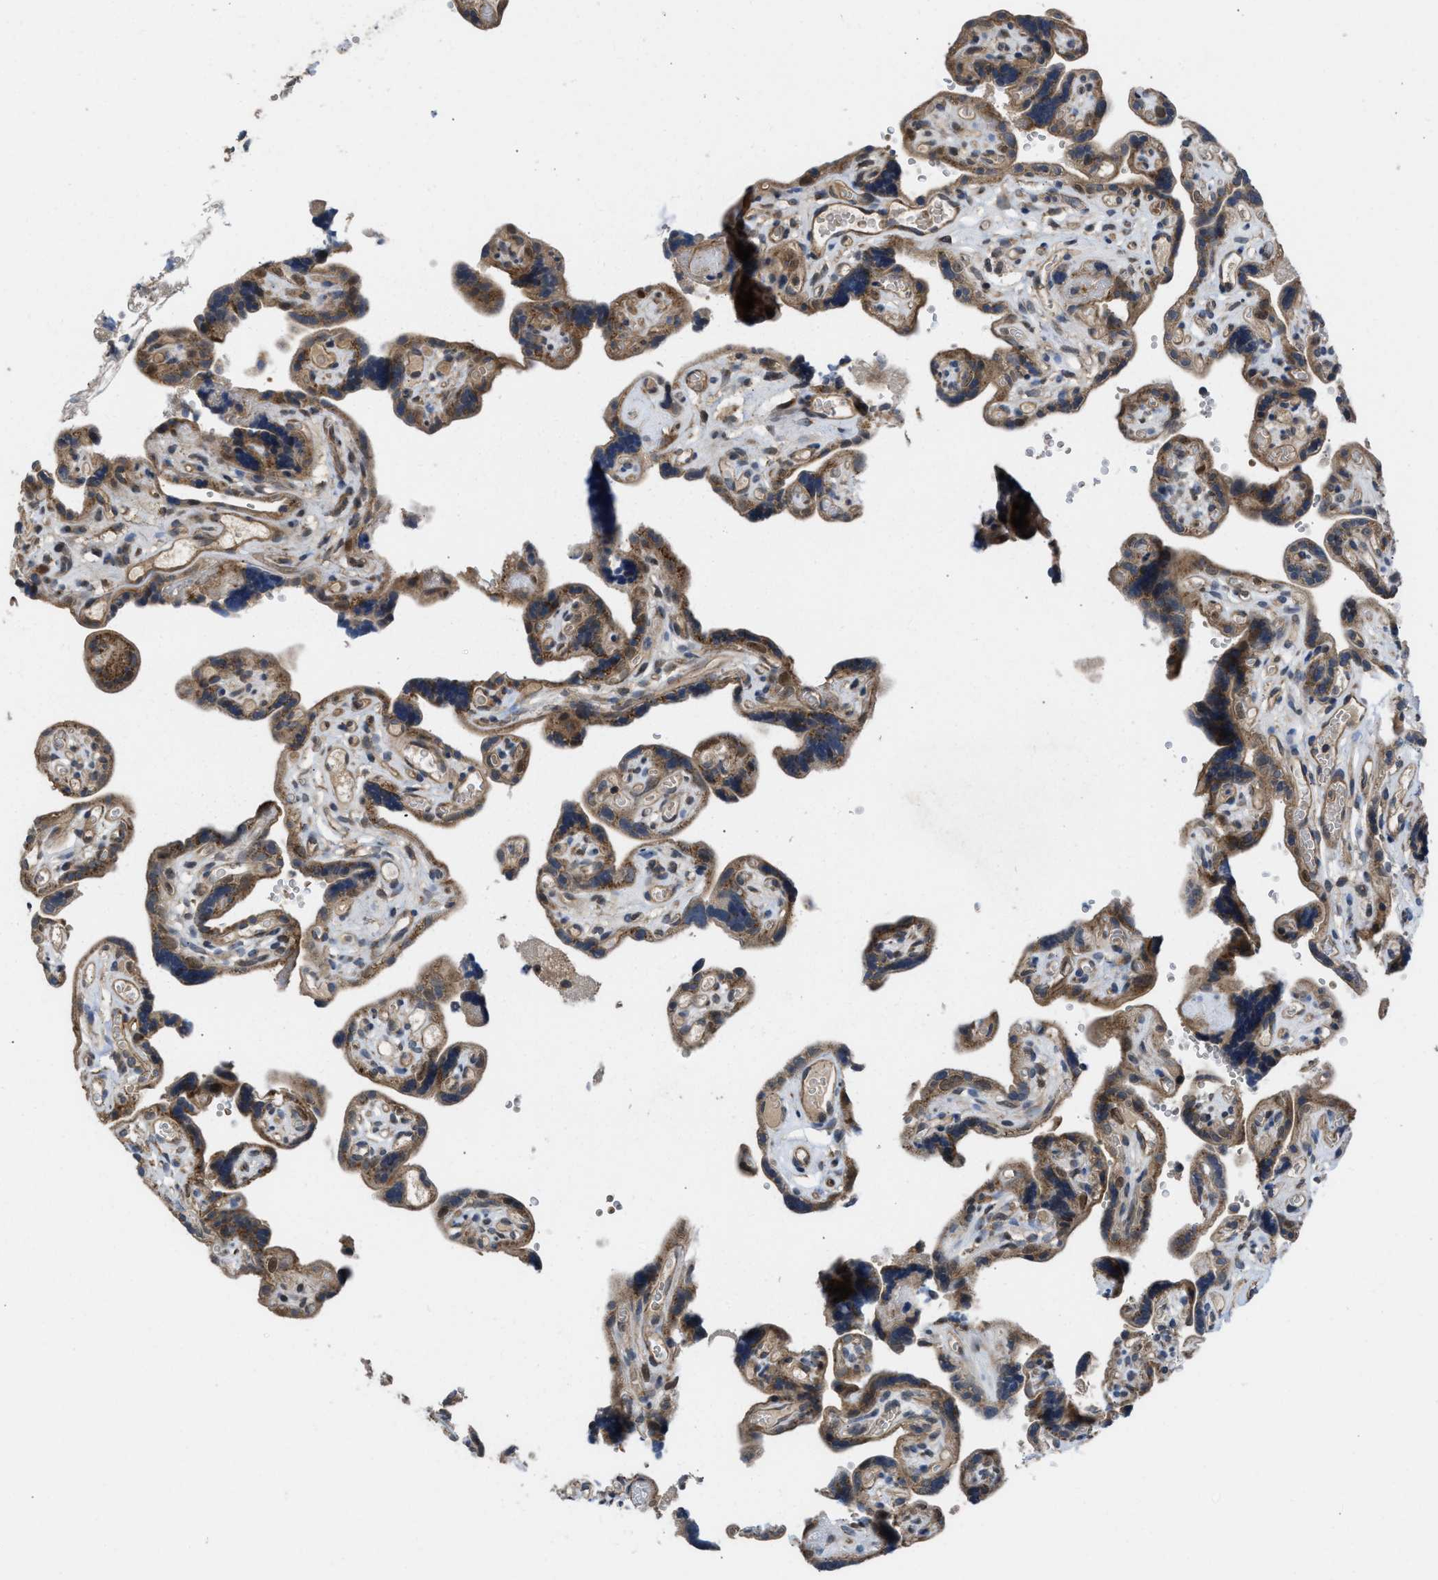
{"staining": {"intensity": "weak", "quantity": ">75%", "location": "cytoplasmic/membranous"}, "tissue": "placenta", "cell_type": "Decidual cells", "image_type": "normal", "snomed": [{"axis": "morphology", "description": "Normal tissue, NOS"}, {"axis": "topography", "description": "Placenta"}], "caption": "Placenta stained with a brown dye exhibits weak cytoplasmic/membranous positive positivity in approximately >75% of decidual cells.", "gene": "GPATCH2L", "patient": {"sex": "female", "age": 30}}